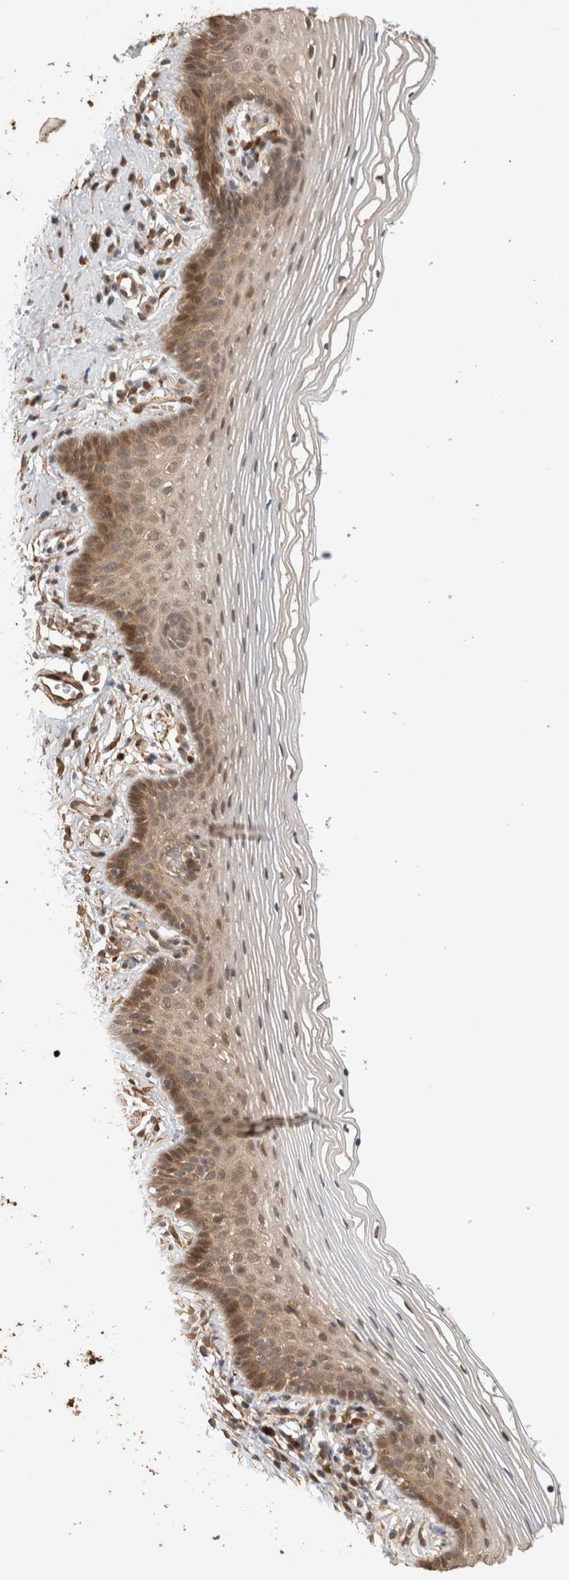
{"staining": {"intensity": "moderate", "quantity": ">75%", "location": "nuclear"}, "tissue": "vagina", "cell_type": "Squamous epithelial cells", "image_type": "normal", "snomed": [{"axis": "morphology", "description": "Normal tissue, NOS"}, {"axis": "topography", "description": "Vagina"}], "caption": "Immunohistochemical staining of unremarkable vagina displays moderate nuclear protein positivity in approximately >75% of squamous epithelial cells. The protein is stained brown, and the nuclei are stained in blue (DAB (3,3'-diaminobenzidine) IHC with brightfield microscopy, high magnification).", "gene": "OTUD6B", "patient": {"sex": "female", "age": 32}}